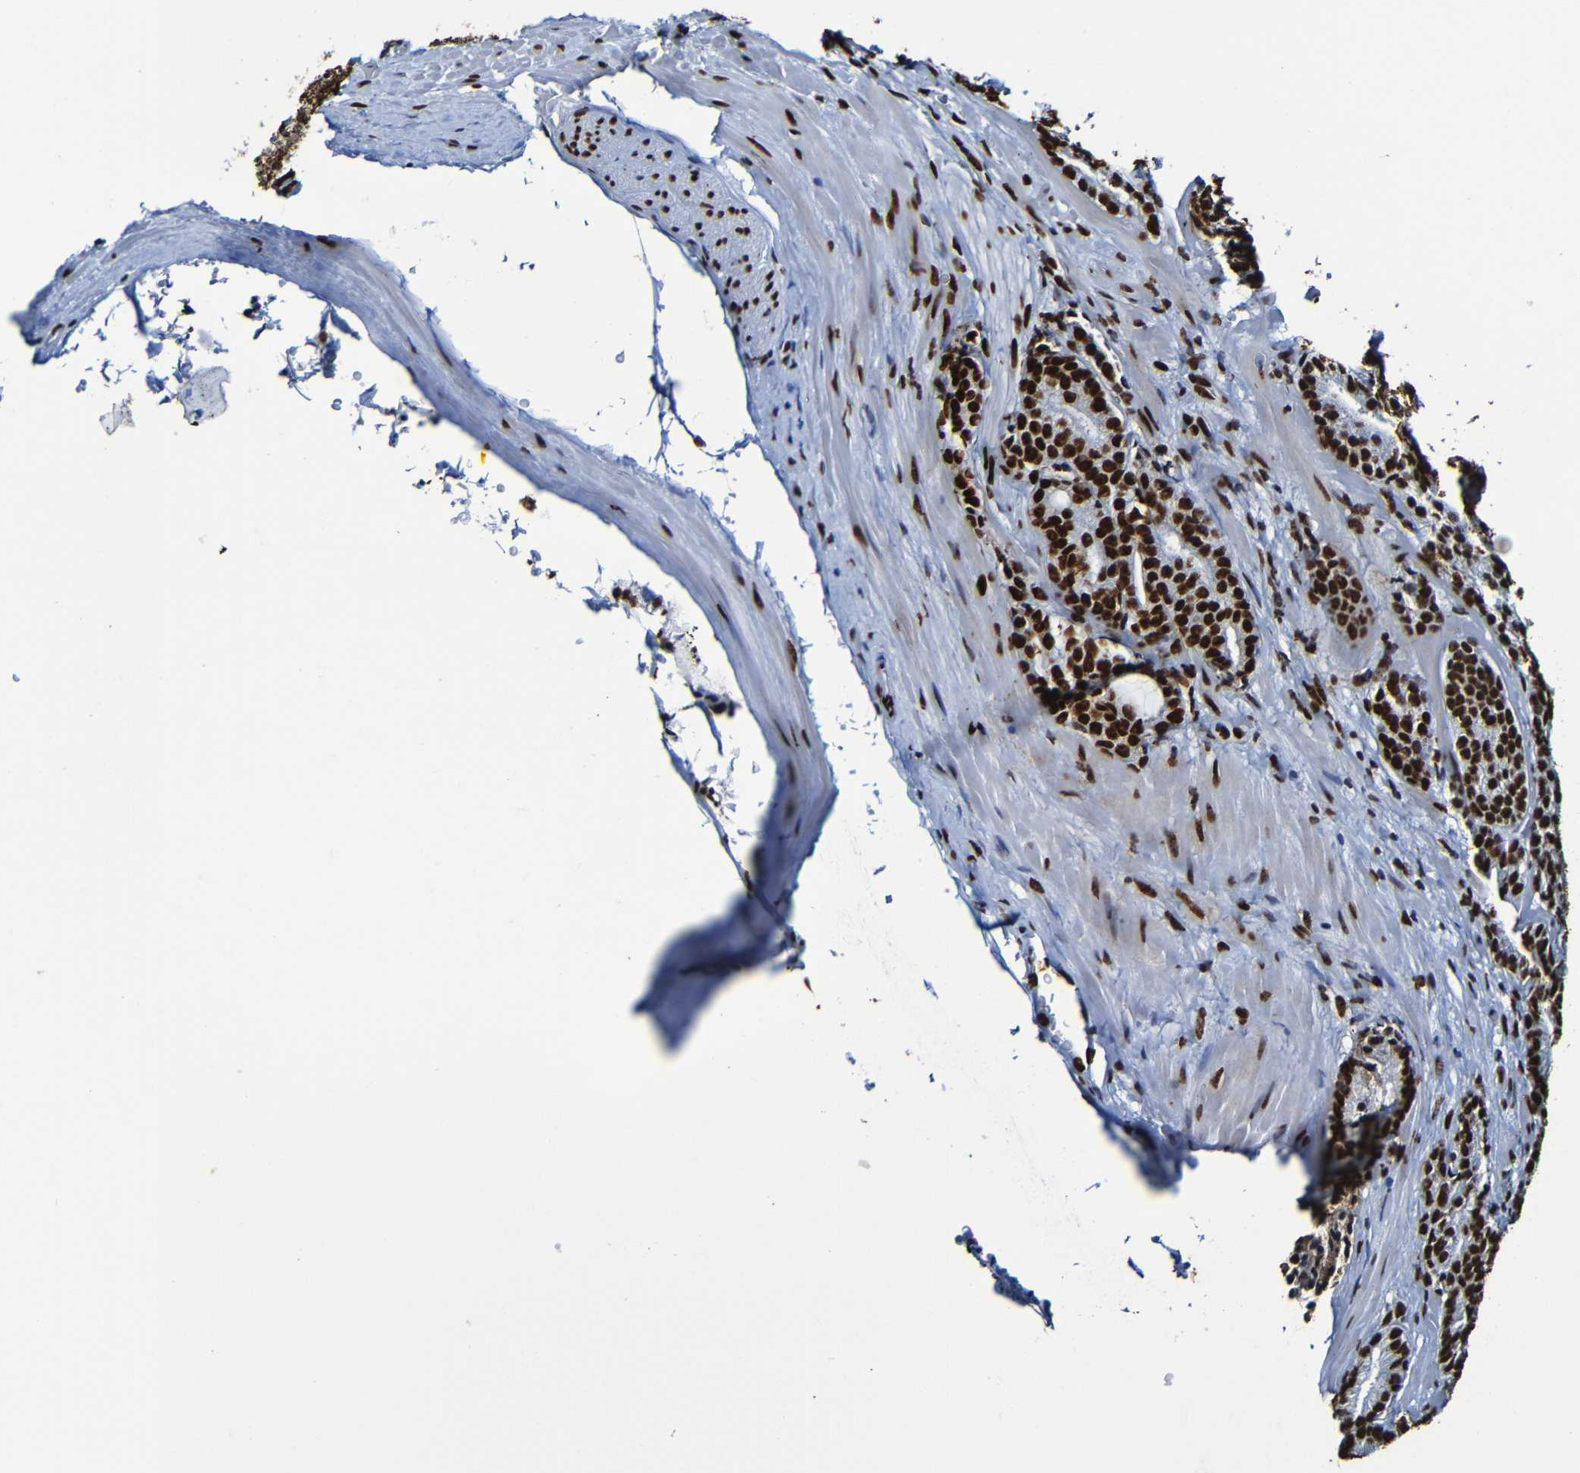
{"staining": {"intensity": "strong", "quantity": ">75%", "location": "nuclear"}, "tissue": "prostate cancer", "cell_type": "Tumor cells", "image_type": "cancer", "snomed": [{"axis": "morphology", "description": "Adenocarcinoma, High grade"}, {"axis": "topography", "description": "Prostate"}], "caption": "Strong nuclear positivity is seen in approximately >75% of tumor cells in prostate cancer (high-grade adenocarcinoma).", "gene": "SRSF3", "patient": {"sex": "male", "age": 61}}